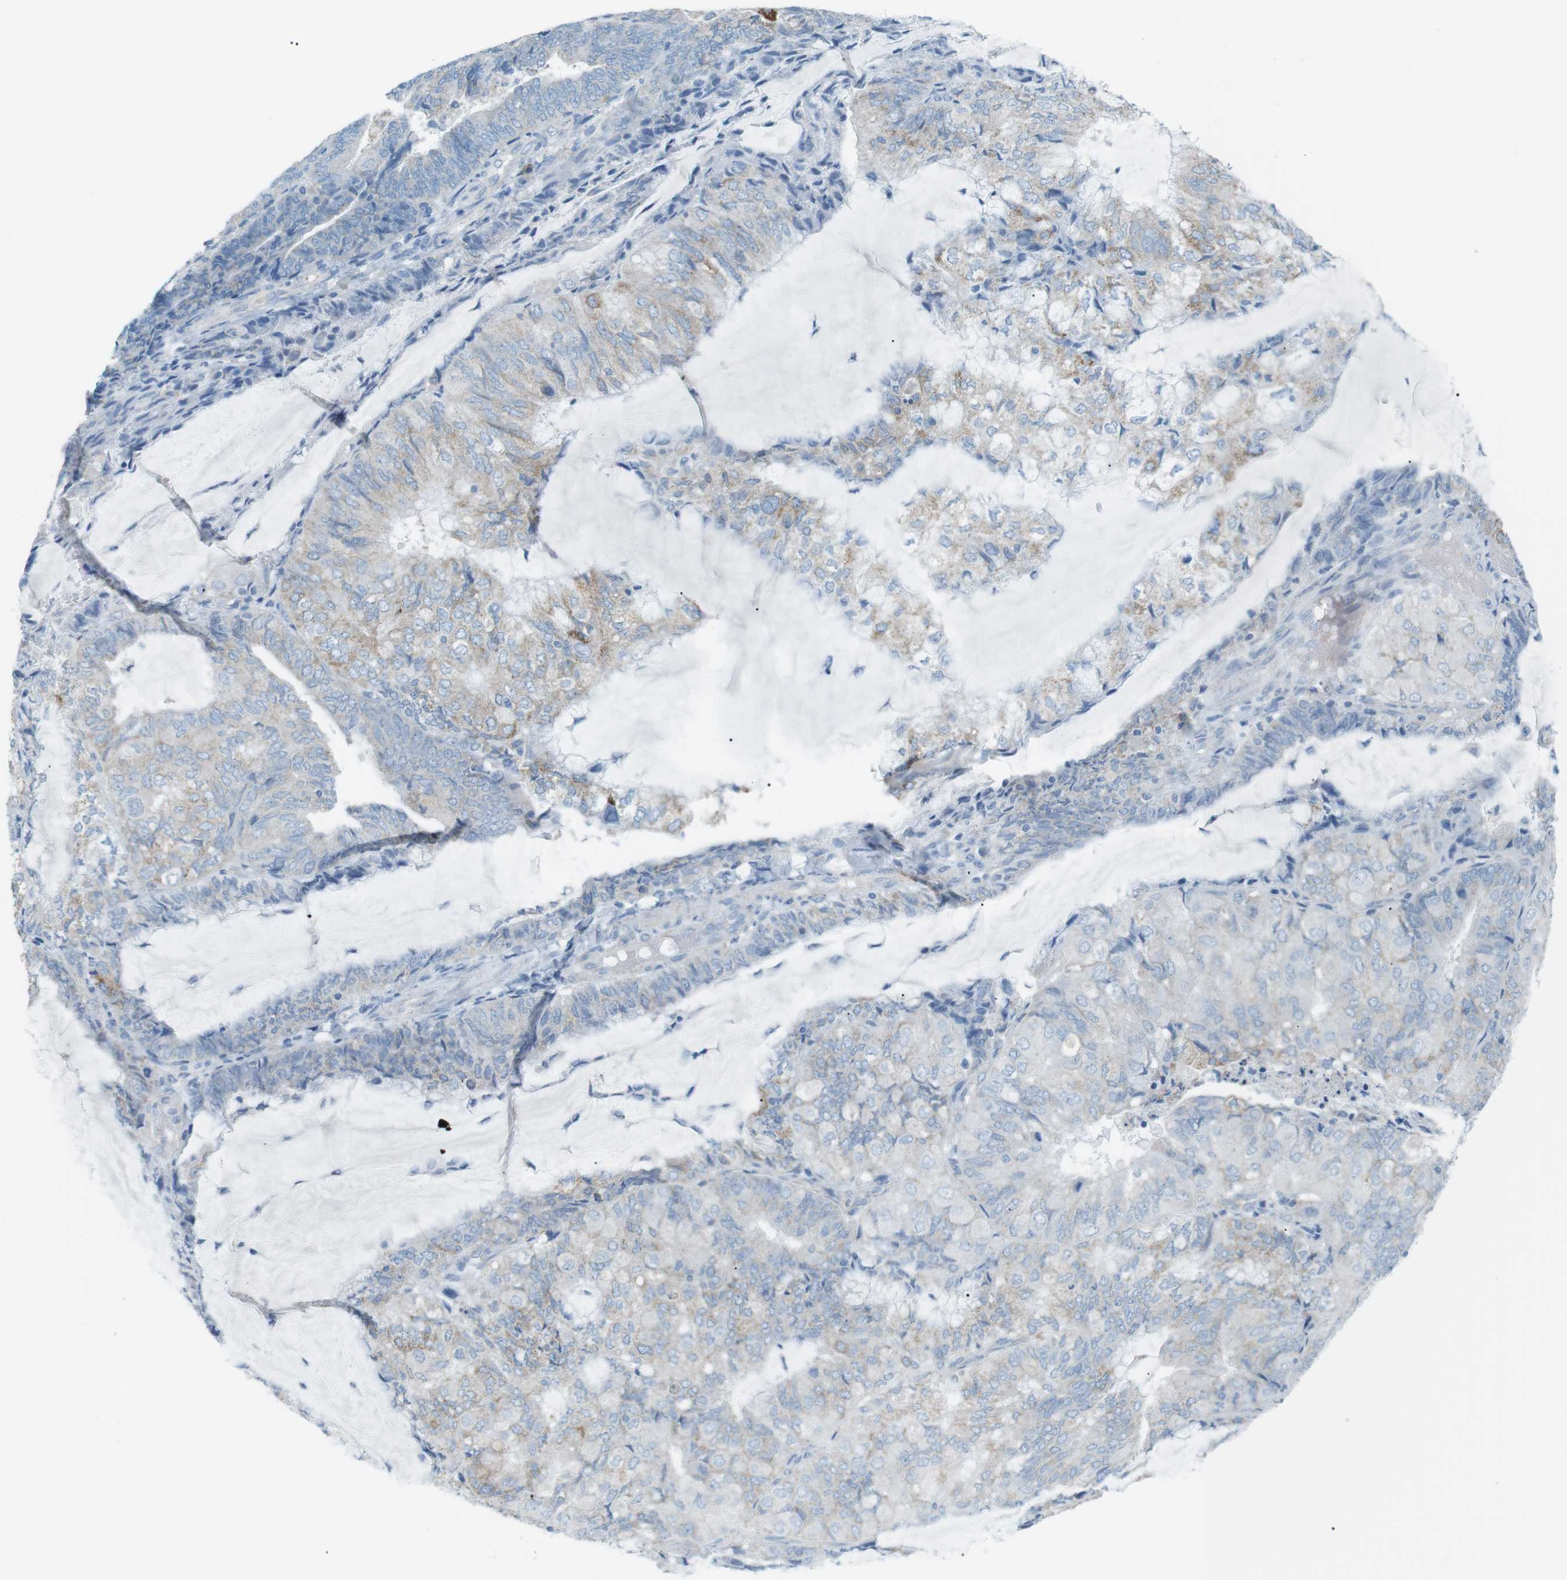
{"staining": {"intensity": "weak", "quantity": "<25%", "location": "cytoplasmic/membranous"}, "tissue": "endometrial cancer", "cell_type": "Tumor cells", "image_type": "cancer", "snomed": [{"axis": "morphology", "description": "Adenocarcinoma, NOS"}, {"axis": "topography", "description": "Endometrium"}], "caption": "IHC histopathology image of neoplastic tissue: human adenocarcinoma (endometrial) stained with DAB shows no significant protein positivity in tumor cells.", "gene": "VAMP1", "patient": {"sex": "female", "age": 81}}